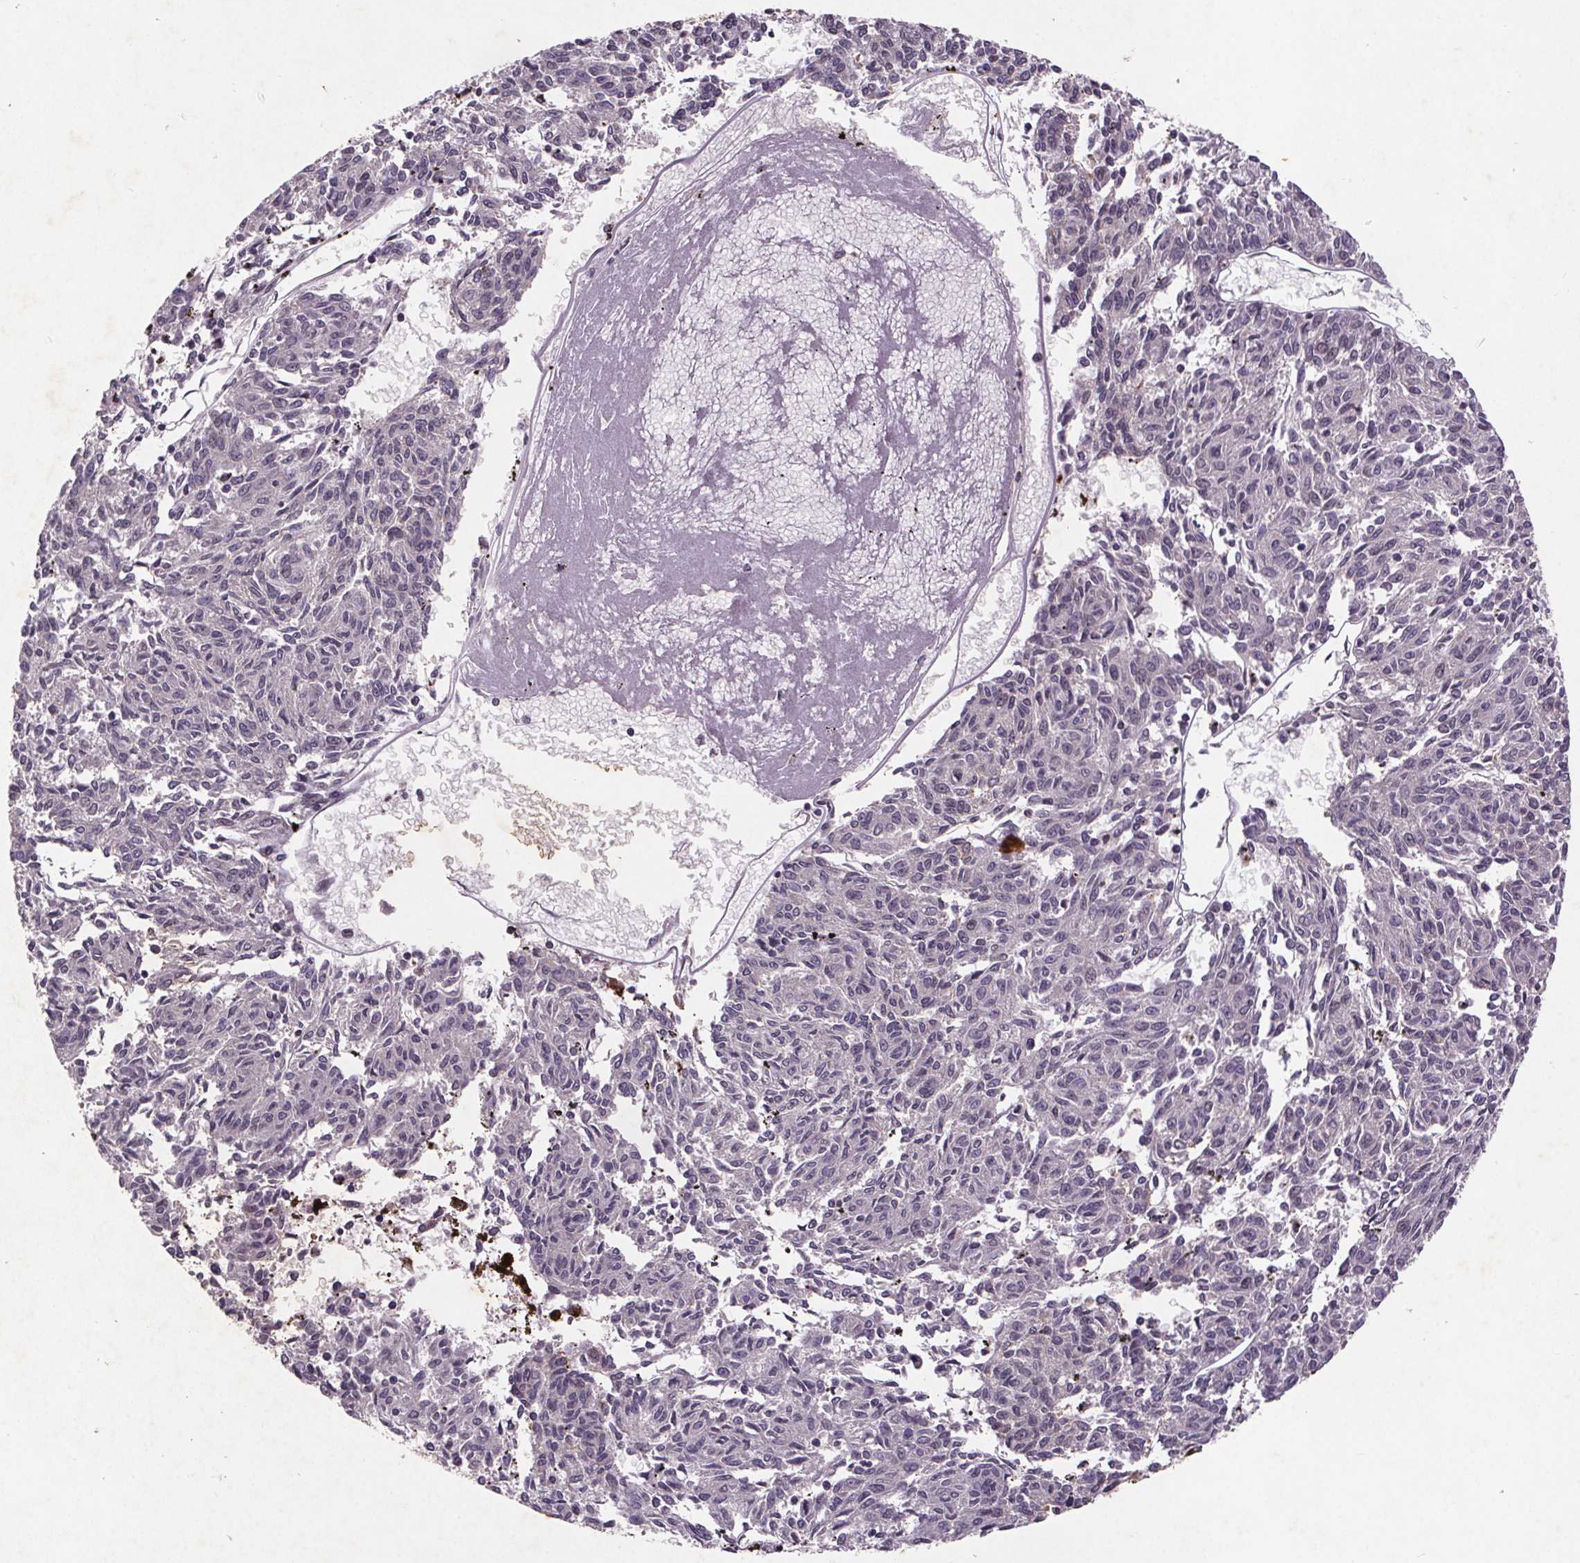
{"staining": {"intensity": "negative", "quantity": "none", "location": "none"}, "tissue": "melanoma", "cell_type": "Tumor cells", "image_type": "cancer", "snomed": [{"axis": "morphology", "description": "Malignant melanoma, NOS"}, {"axis": "topography", "description": "Skin"}], "caption": "Tumor cells show no significant expression in melanoma.", "gene": "STRN3", "patient": {"sex": "female", "age": 72}}